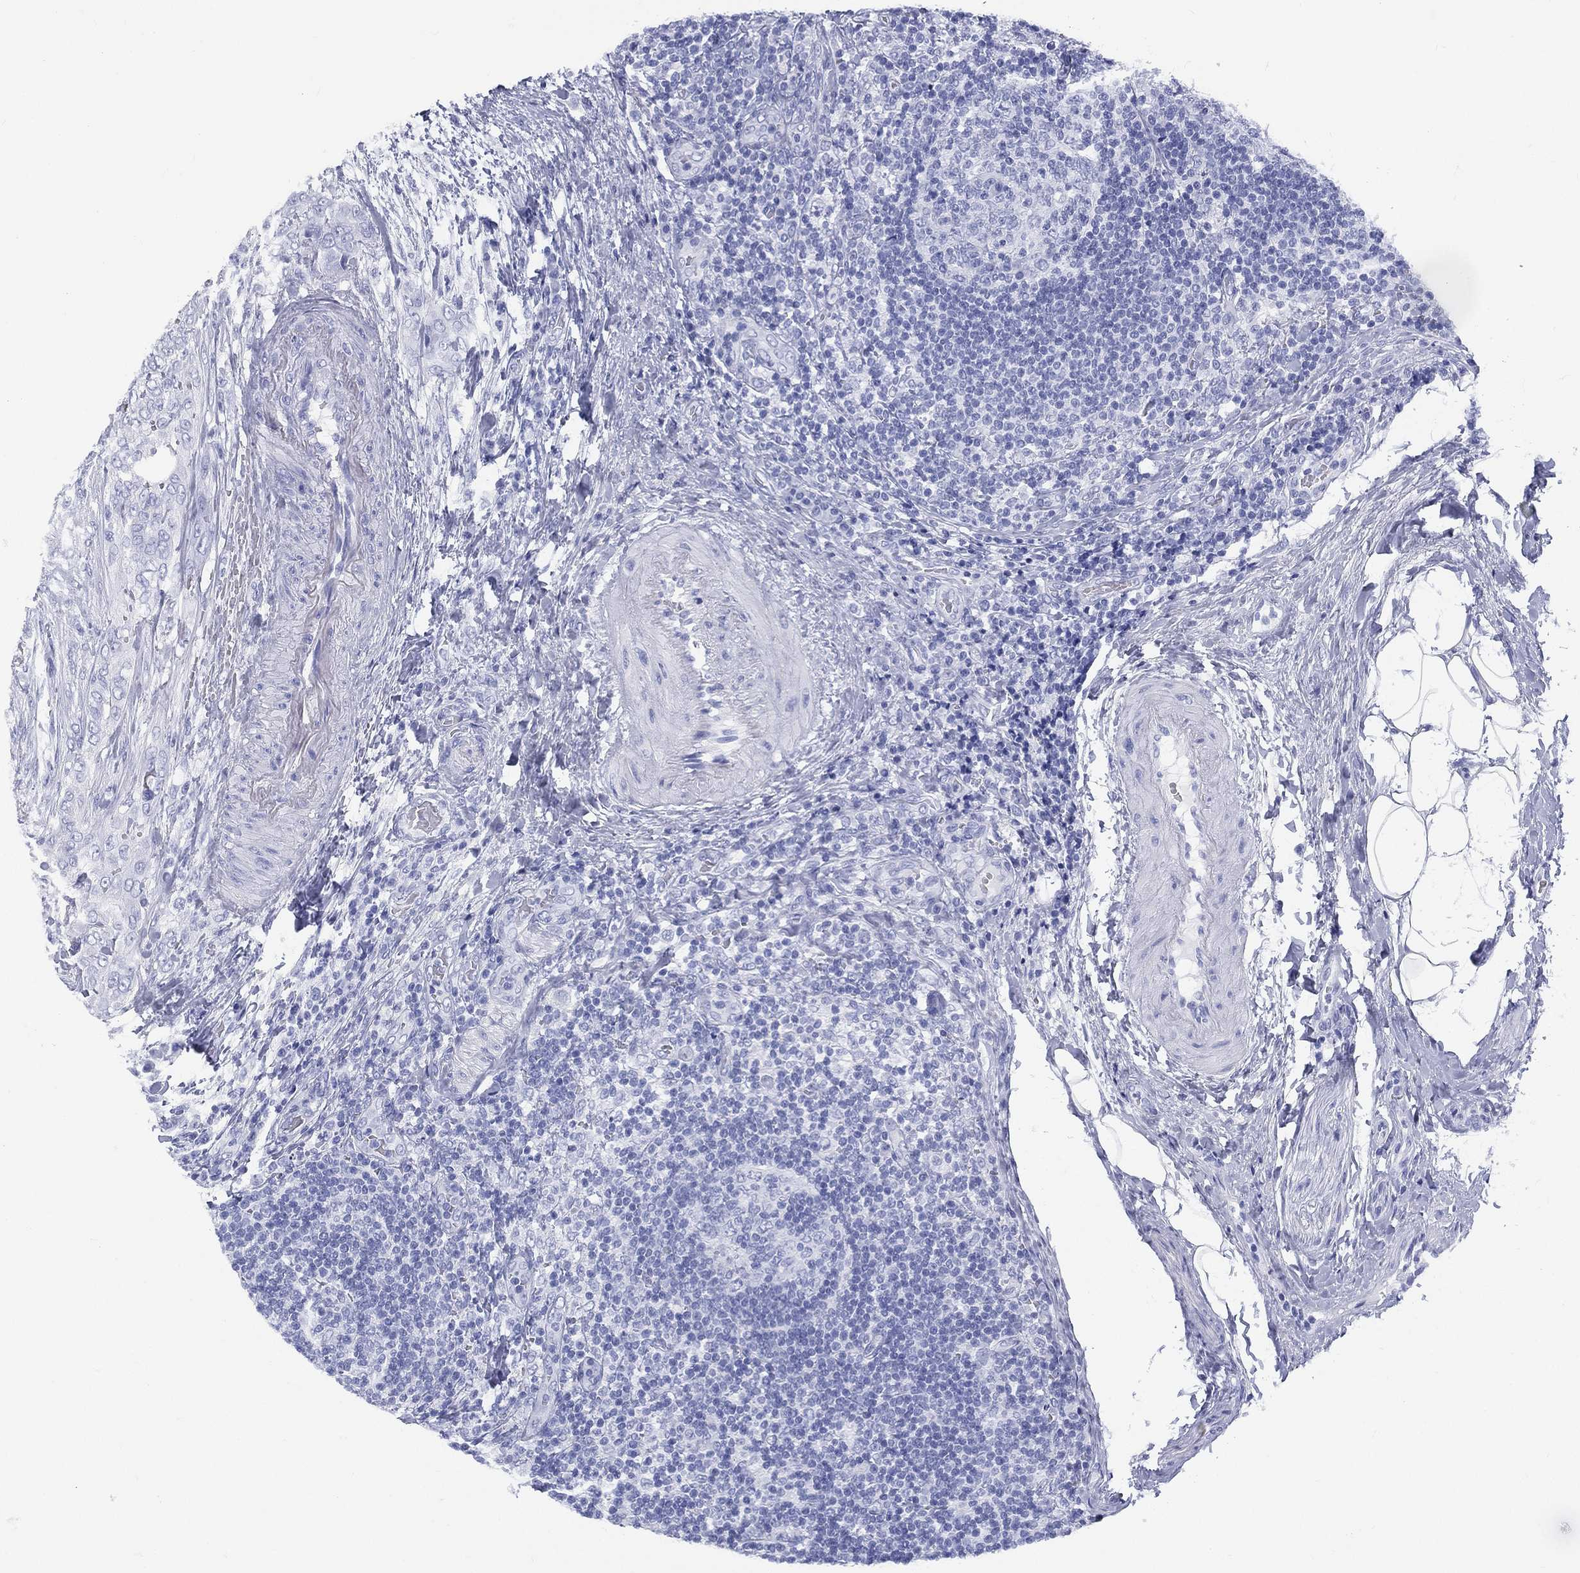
{"staining": {"intensity": "negative", "quantity": "none", "location": "none"}, "tissue": "thyroid cancer", "cell_type": "Tumor cells", "image_type": "cancer", "snomed": [{"axis": "morphology", "description": "Papillary adenocarcinoma, NOS"}, {"axis": "topography", "description": "Thyroid gland"}], "caption": "This is an immunohistochemistry (IHC) photomicrograph of thyroid cancer. There is no positivity in tumor cells.", "gene": "ETNPPL", "patient": {"sex": "male", "age": 61}}